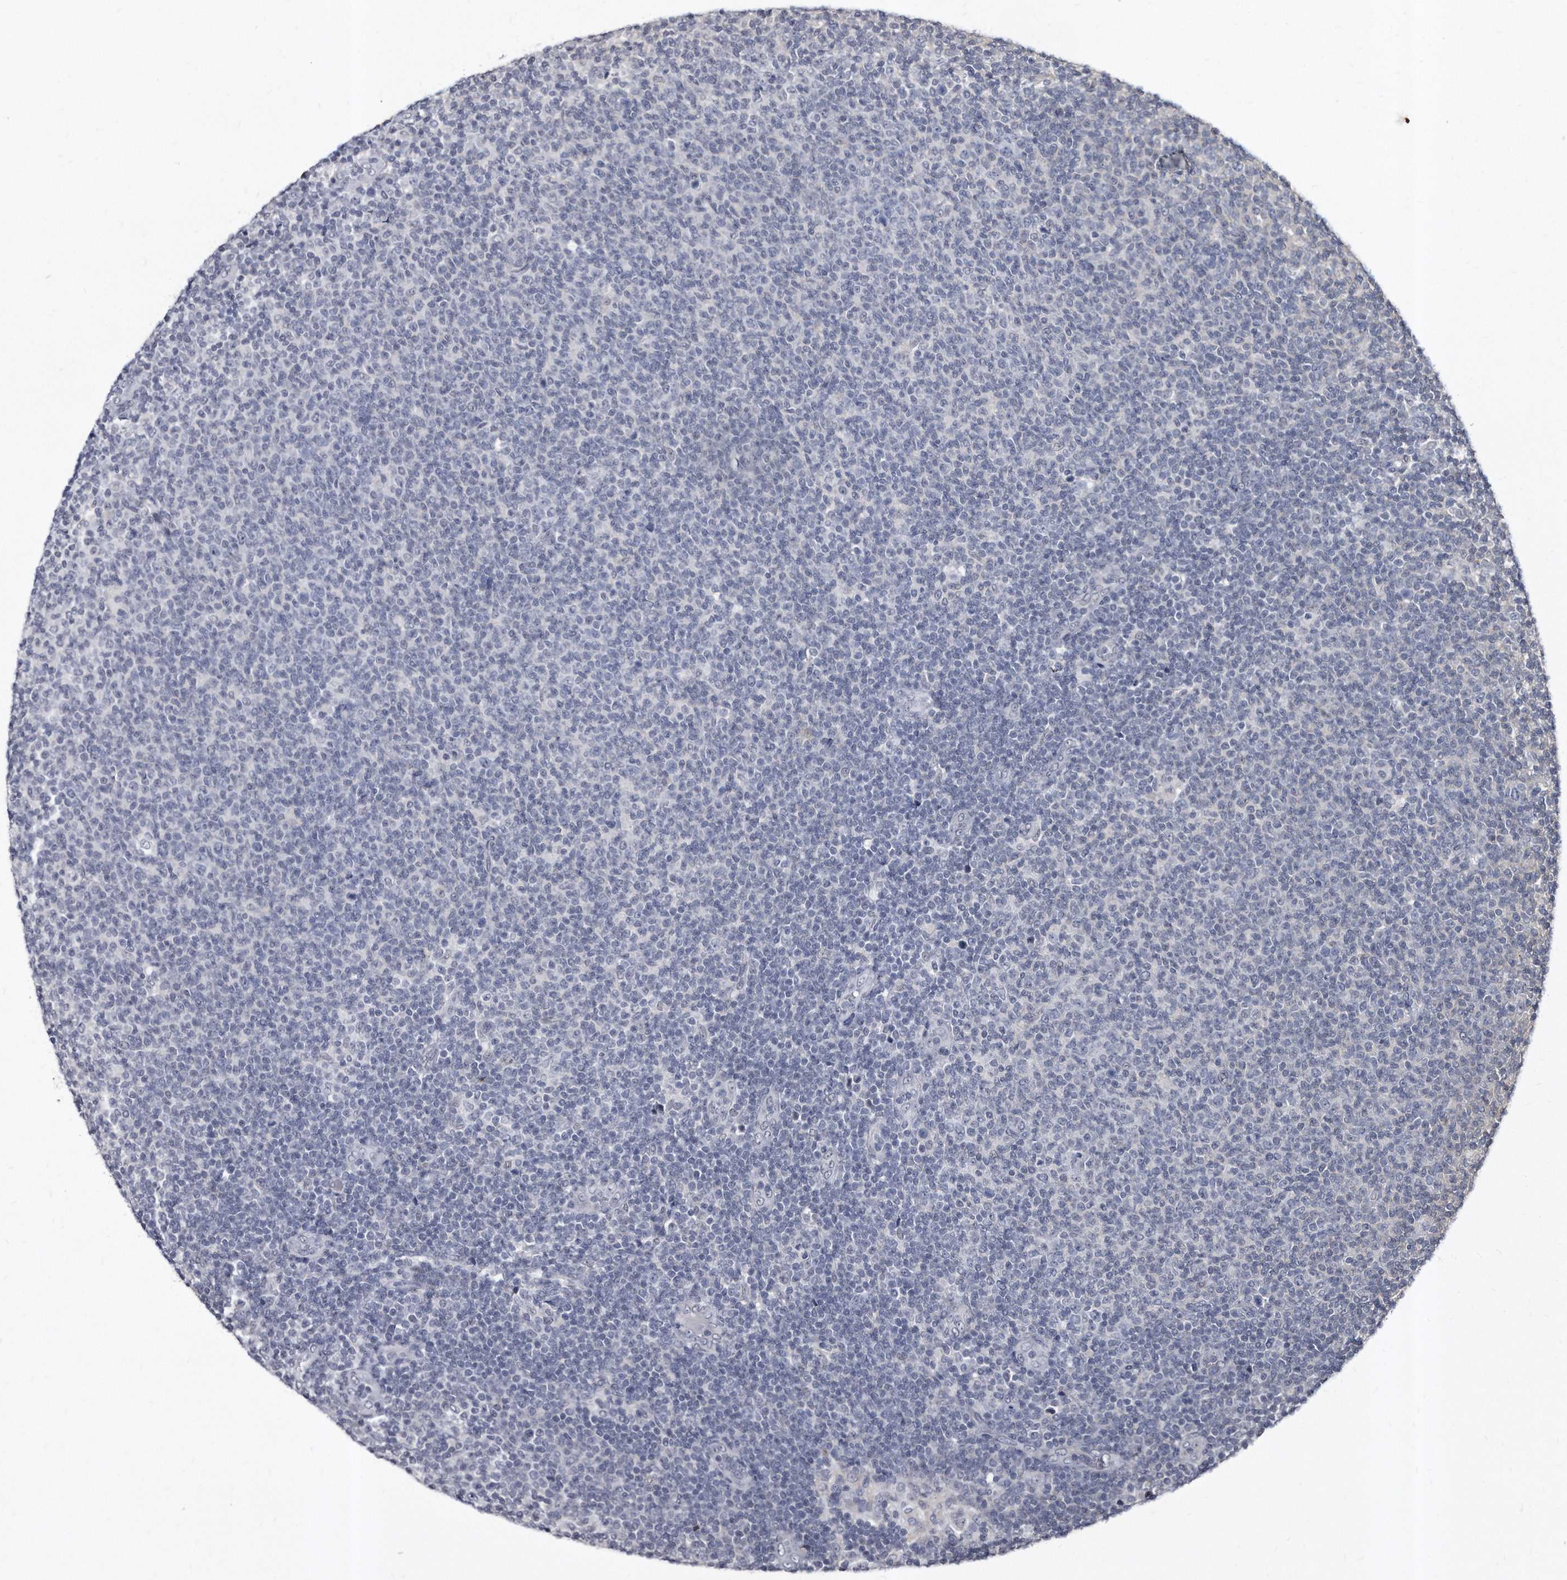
{"staining": {"intensity": "negative", "quantity": "none", "location": "none"}, "tissue": "lymphoma", "cell_type": "Tumor cells", "image_type": "cancer", "snomed": [{"axis": "morphology", "description": "Malignant lymphoma, non-Hodgkin's type, Low grade"}, {"axis": "topography", "description": "Lymph node"}], "caption": "Immunohistochemistry (IHC) image of lymphoma stained for a protein (brown), which demonstrates no positivity in tumor cells. (DAB (3,3'-diaminobenzidine) immunohistochemistry visualized using brightfield microscopy, high magnification).", "gene": "KLHDC3", "patient": {"sex": "male", "age": 66}}